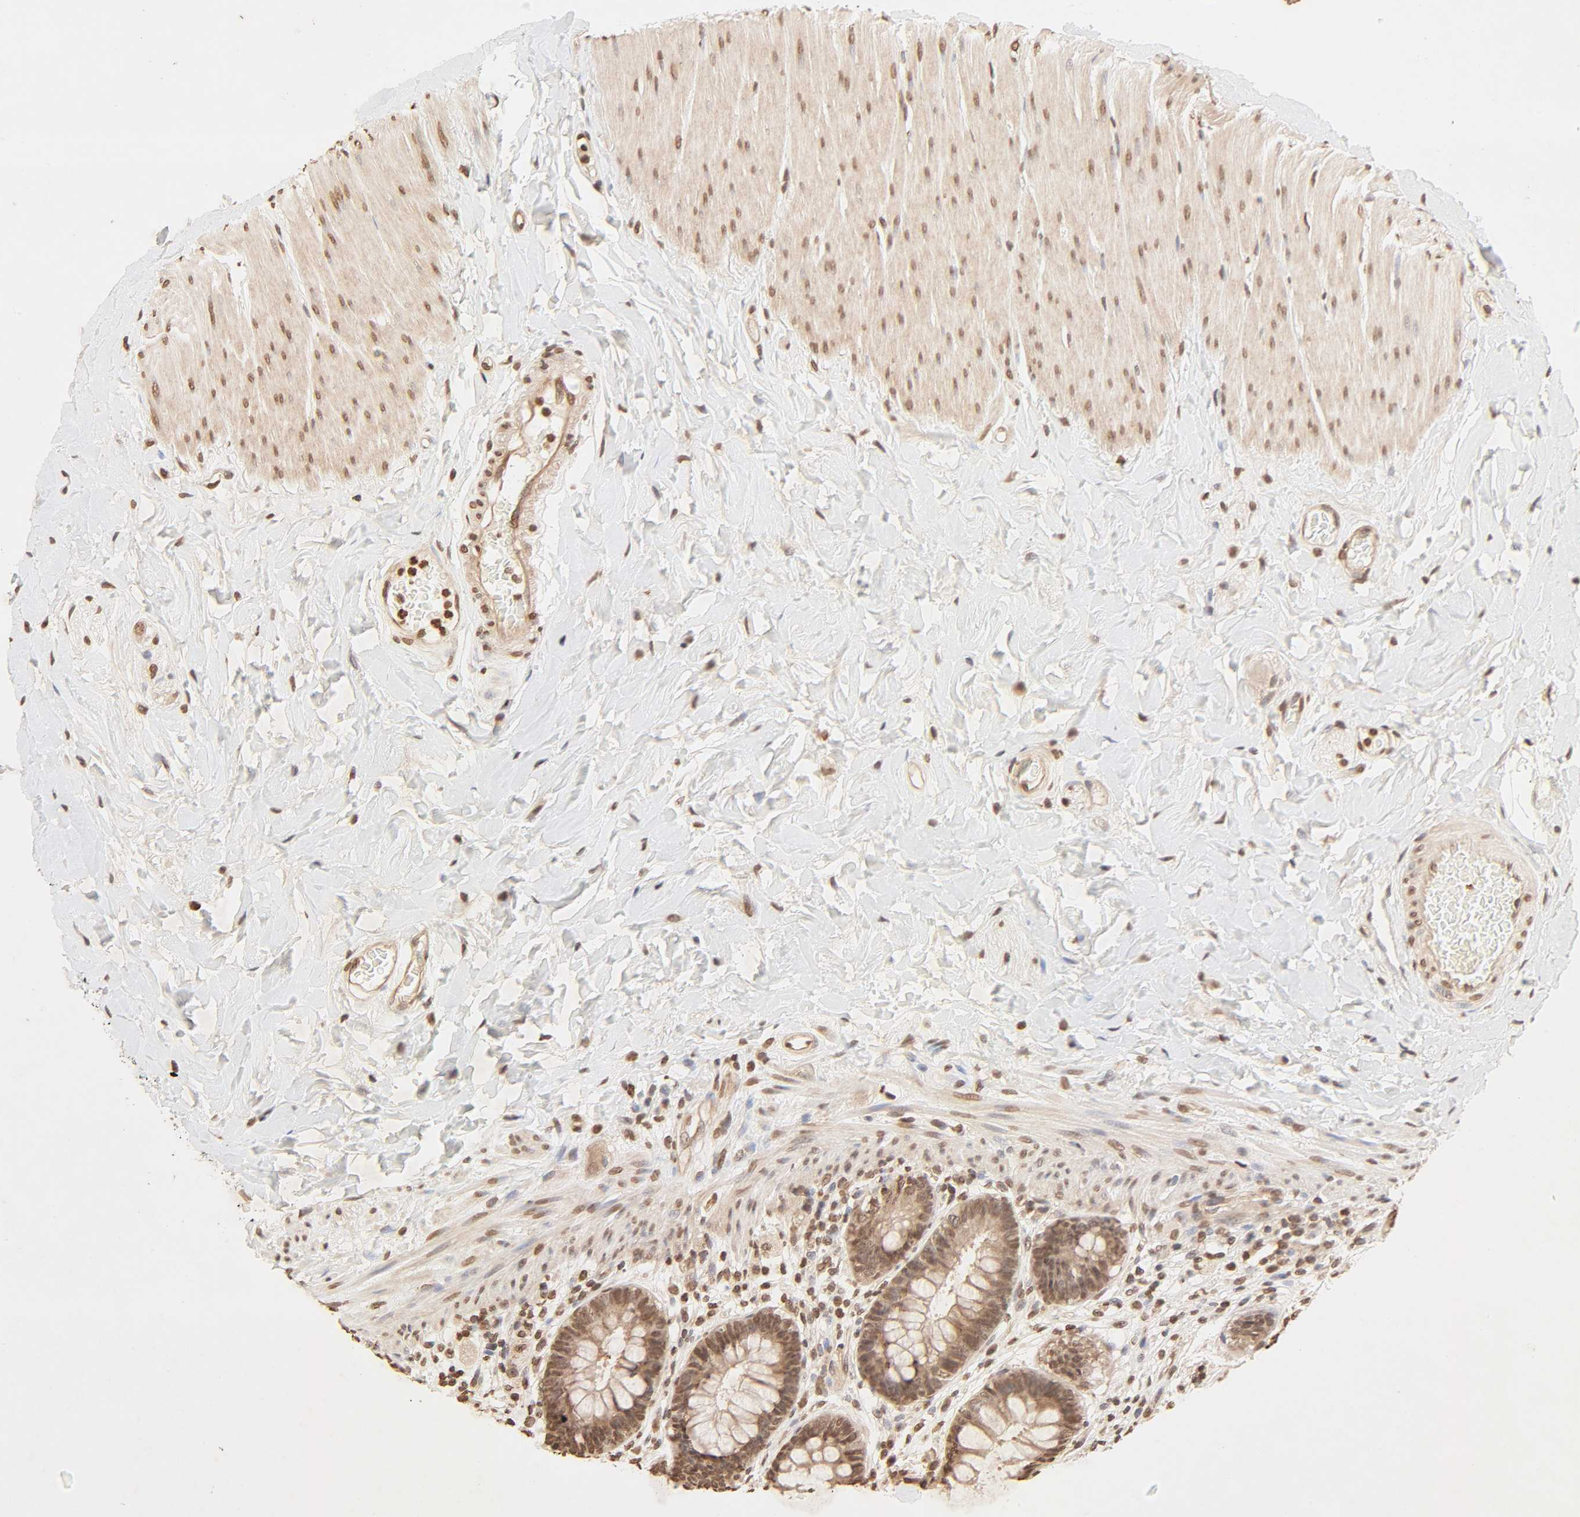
{"staining": {"intensity": "strong", "quantity": ">75%", "location": "cytoplasmic/membranous,nuclear"}, "tissue": "rectum", "cell_type": "Glandular cells", "image_type": "normal", "snomed": [{"axis": "morphology", "description": "Normal tissue, NOS"}, {"axis": "topography", "description": "Rectum"}], "caption": "Protein analysis of normal rectum displays strong cytoplasmic/membranous,nuclear expression in approximately >75% of glandular cells. The staining was performed using DAB to visualize the protein expression in brown, while the nuclei were stained in blue with hematoxylin (Magnification: 20x).", "gene": "TBL1X", "patient": {"sex": "female", "age": 46}}